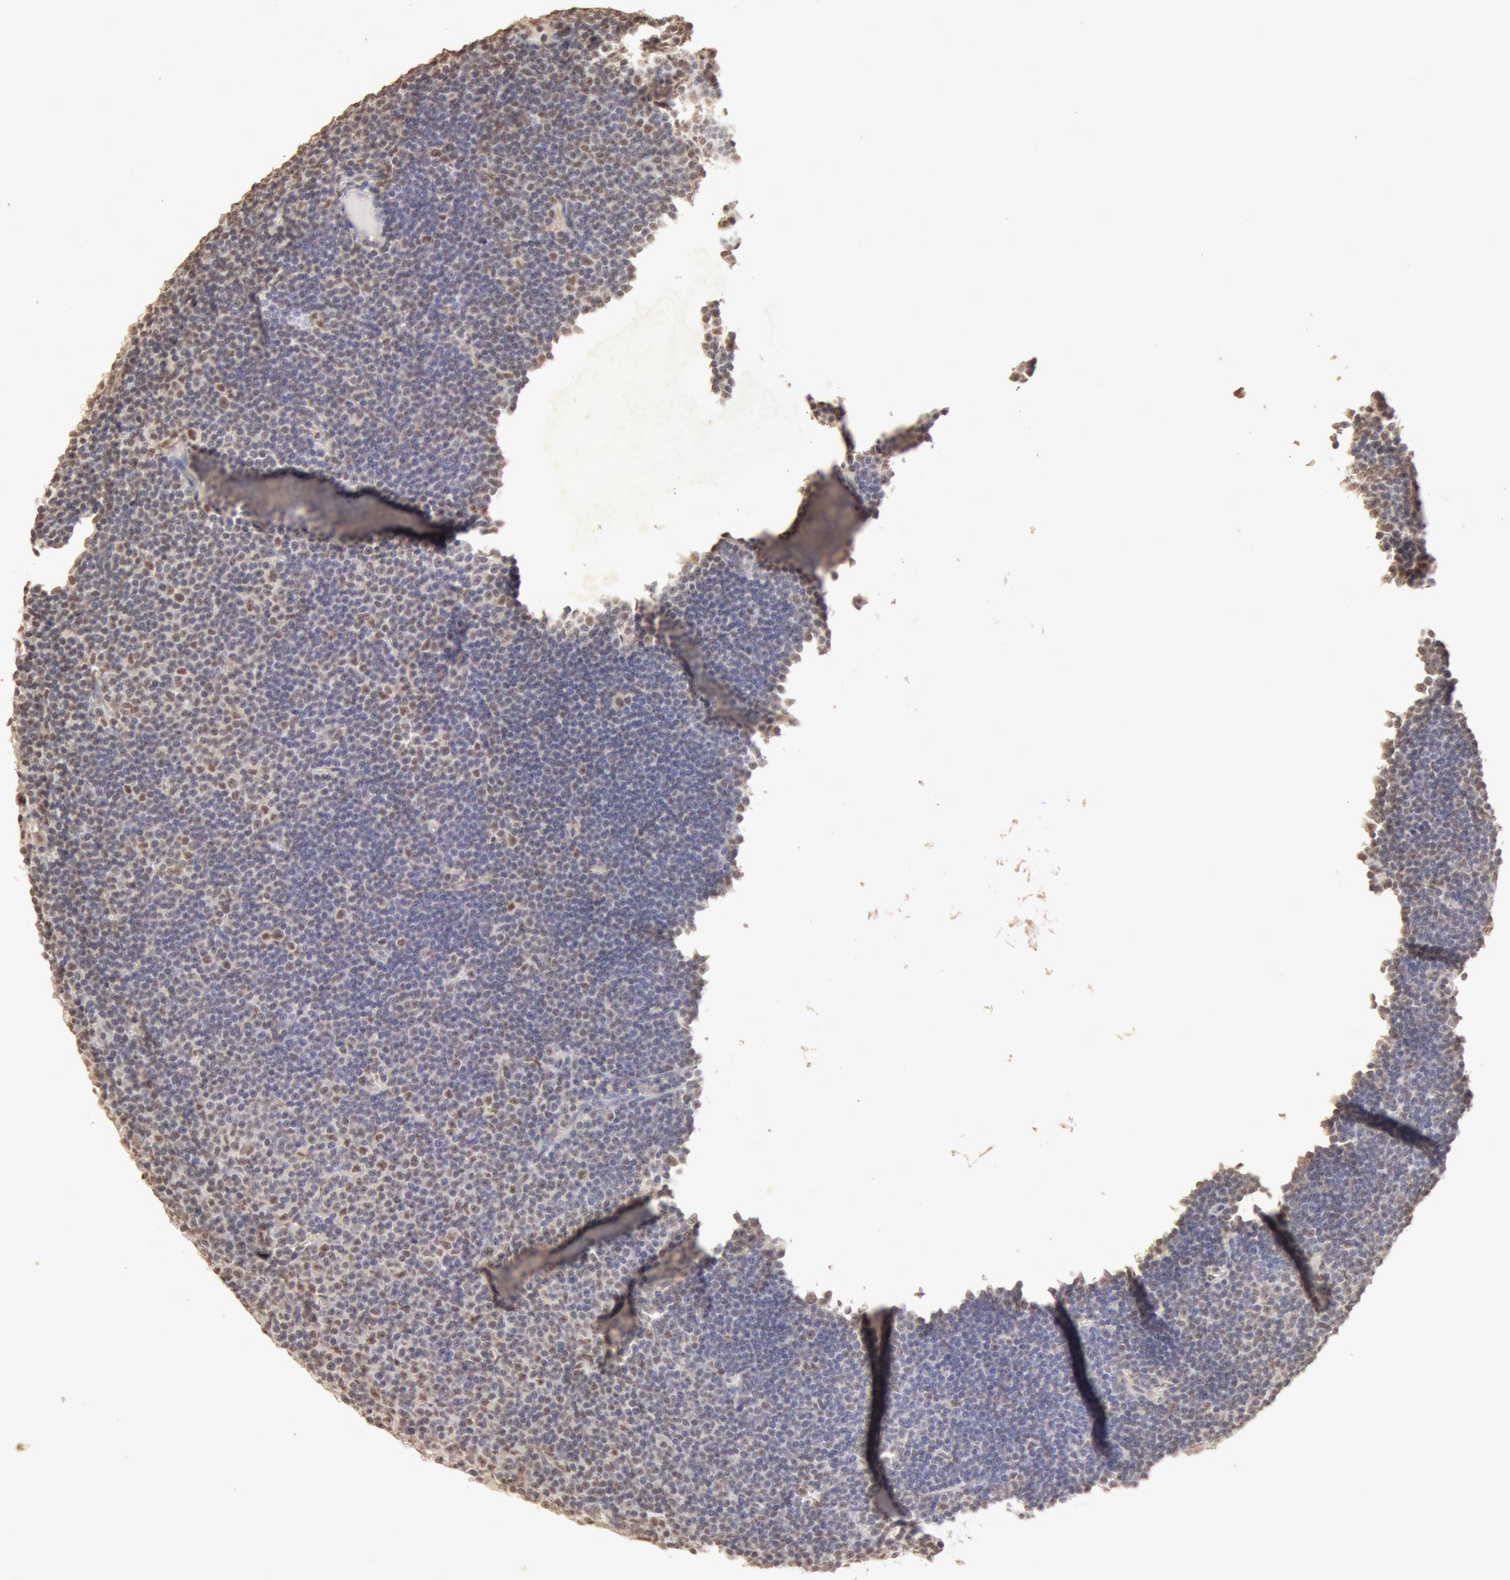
{"staining": {"intensity": "weak", "quantity": "<25%", "location": "cytoplasmic/membranous,nuclear"}, "tissue": "lymphoma", "cell_type": "Tumor cells", "image_type": "cancer", "snomed": [{"axis": "morphology", "description": "Malignant lymphoma, non-Hodgkin's type, Low grade"}, {"axis": "topography", "description": "Lymph node"}], "caption": "Immunohistochemistry (IHC) of lymphoma reveals no expression in tumor cells.", "gene": "SNRNP70", "patient": {"sex": "male", "age": 57}}